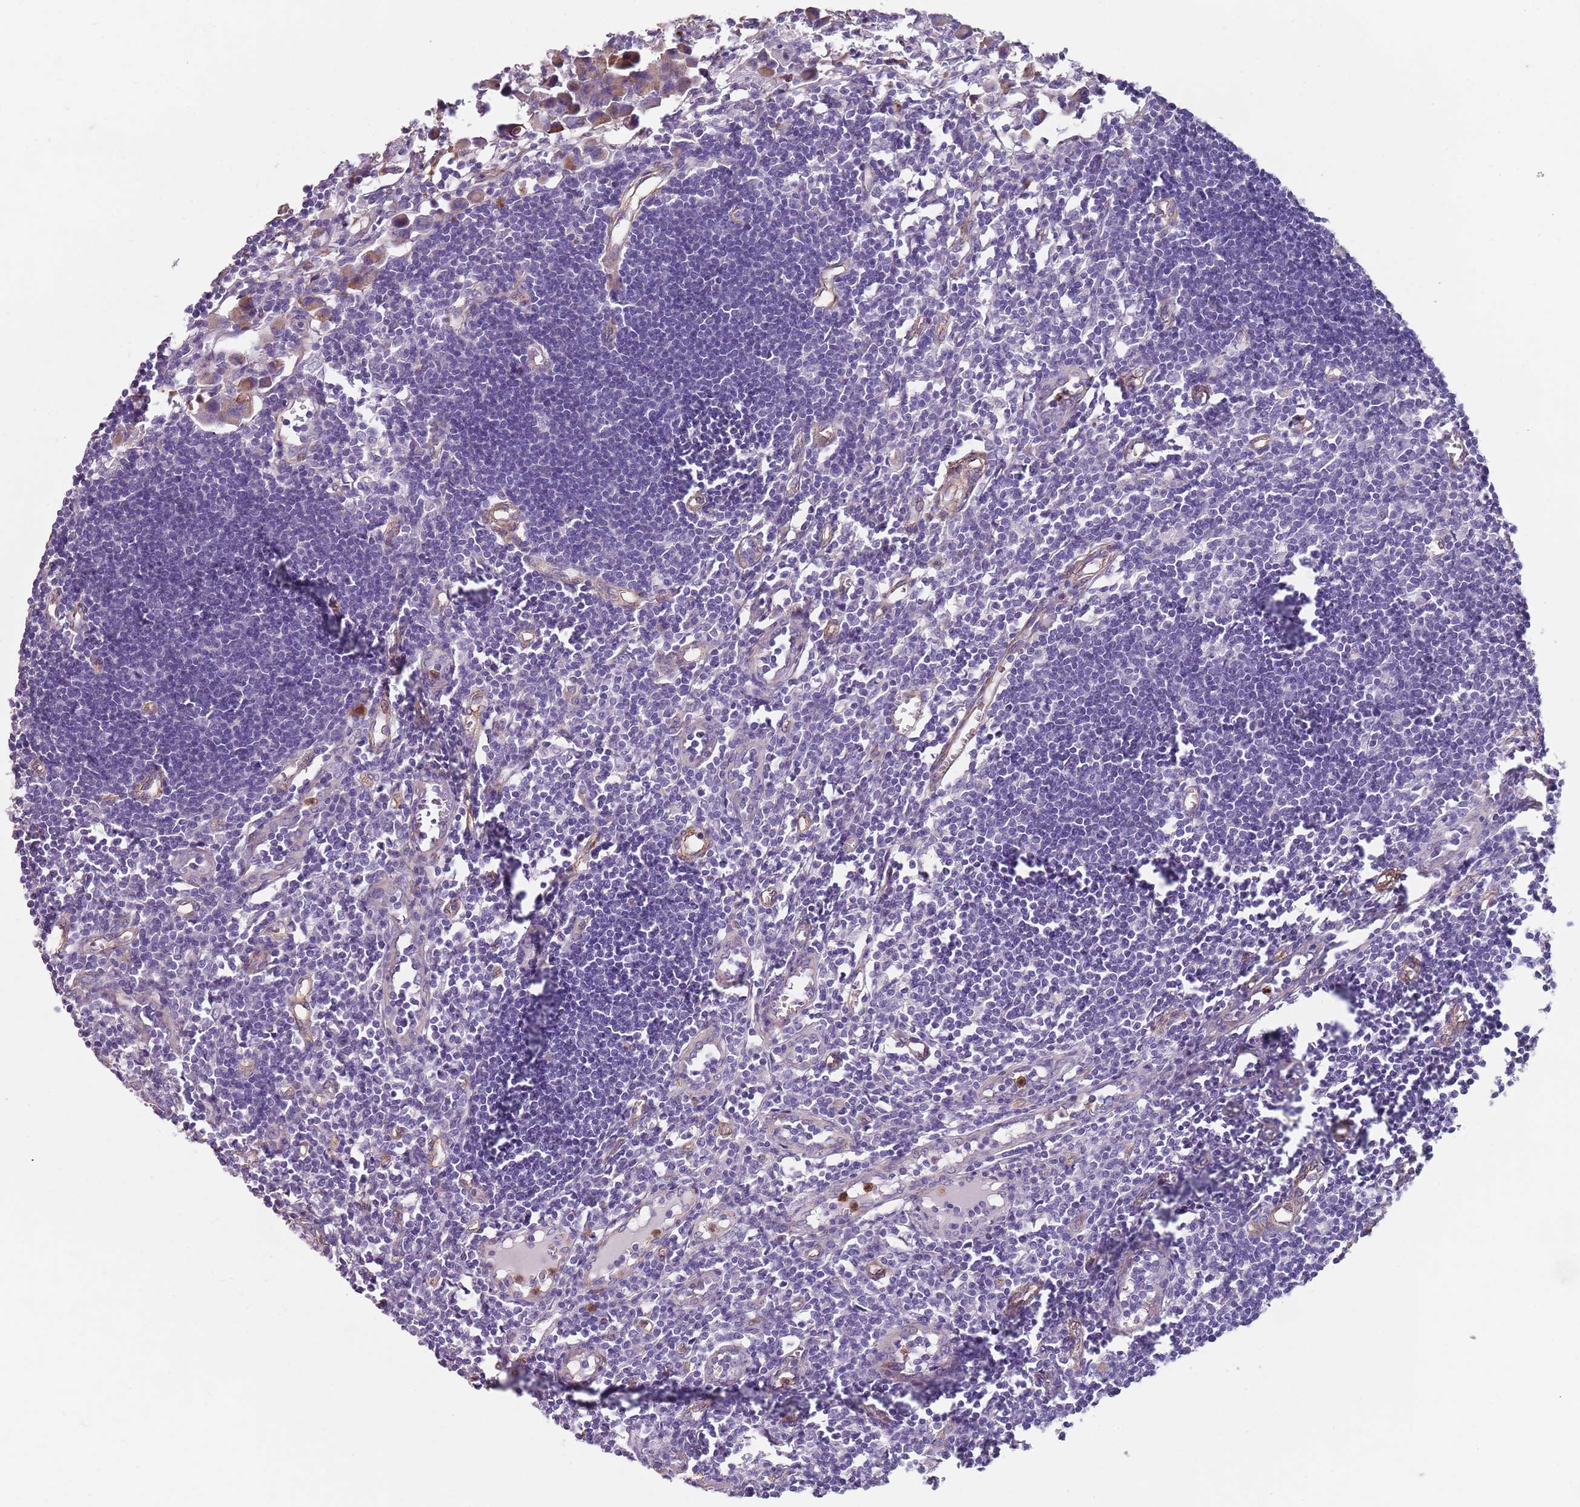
{"staining": {"intensity": "negative", "quantity": "none", "location": "none"}, "tissue": "lymph node", "cell_type": "Germinal center cells", "image_type": "normal", "snomed": [{"axis": "morphology", "description": "Normal tissue, NOS"}, {"axis": "morphology", "description": "Malignant melanoma, Metastatic site"}, {"axis": "topography", "description": "Lymph node"}], "caption": "High power microscopy image of an immunohistochemistry micrograph of unremarkable lymph node, revealing no significant positivity in germinal center cells.", "gene": "PHLPP2", "patient": {"sex": "male", "age": 41}}